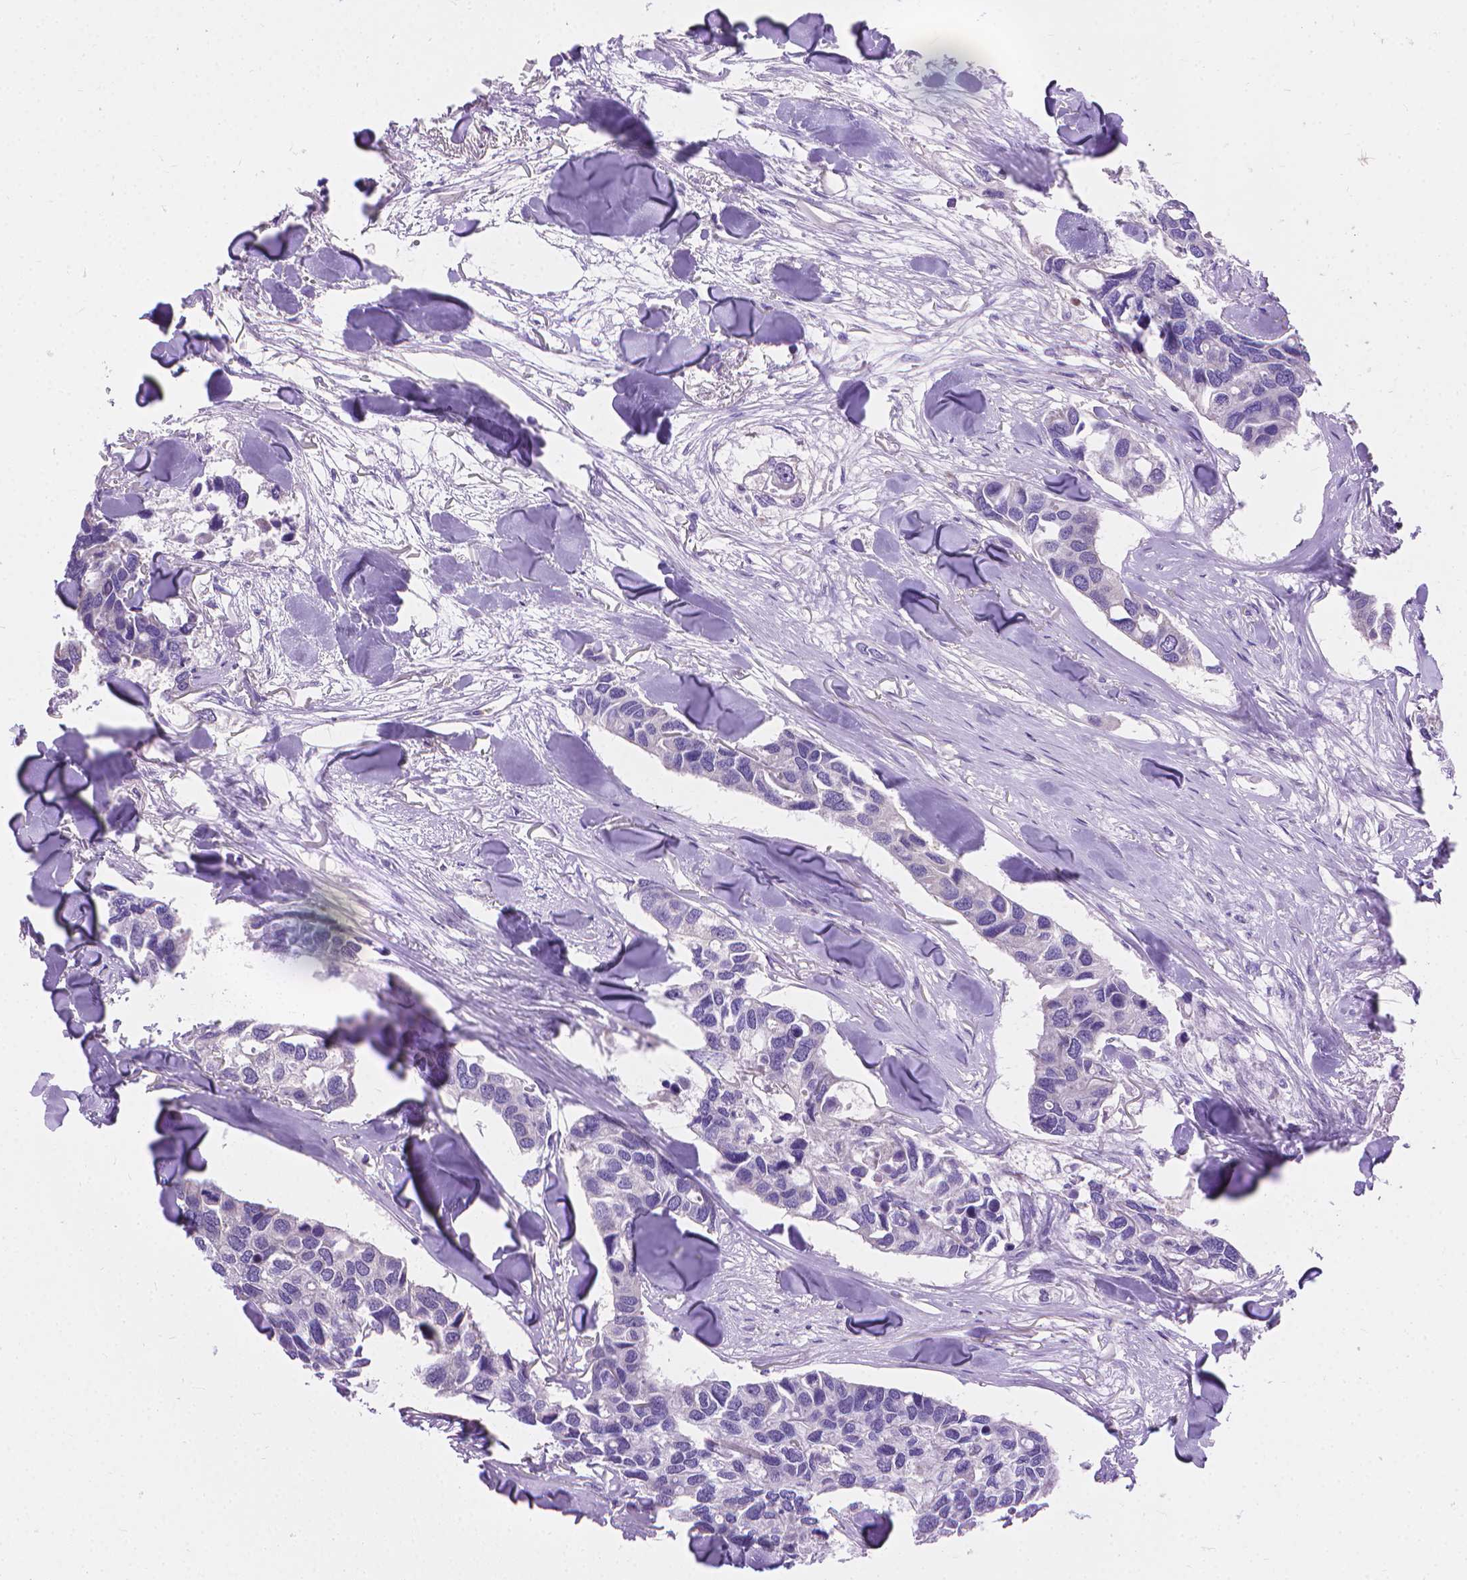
{"staining": {"intensity": "negative", "quantity": "none", "location": "none"}, "tissue": "breast cancer", "cell_type": "Tumor cells", "image_type": "cancer", "snomed": [{"axis": "morphology", "description": "Duct carcinoma"}, {"axis": "topography", "description": "Breast"}], "caption": "This is an immunohistochemistry (IHC) photomicrograph of human intraductal carcinoma (breast). There is no staining in tumor cells.", "gene": "SYN1", "patient": {"sex": "female", "age": 83}}